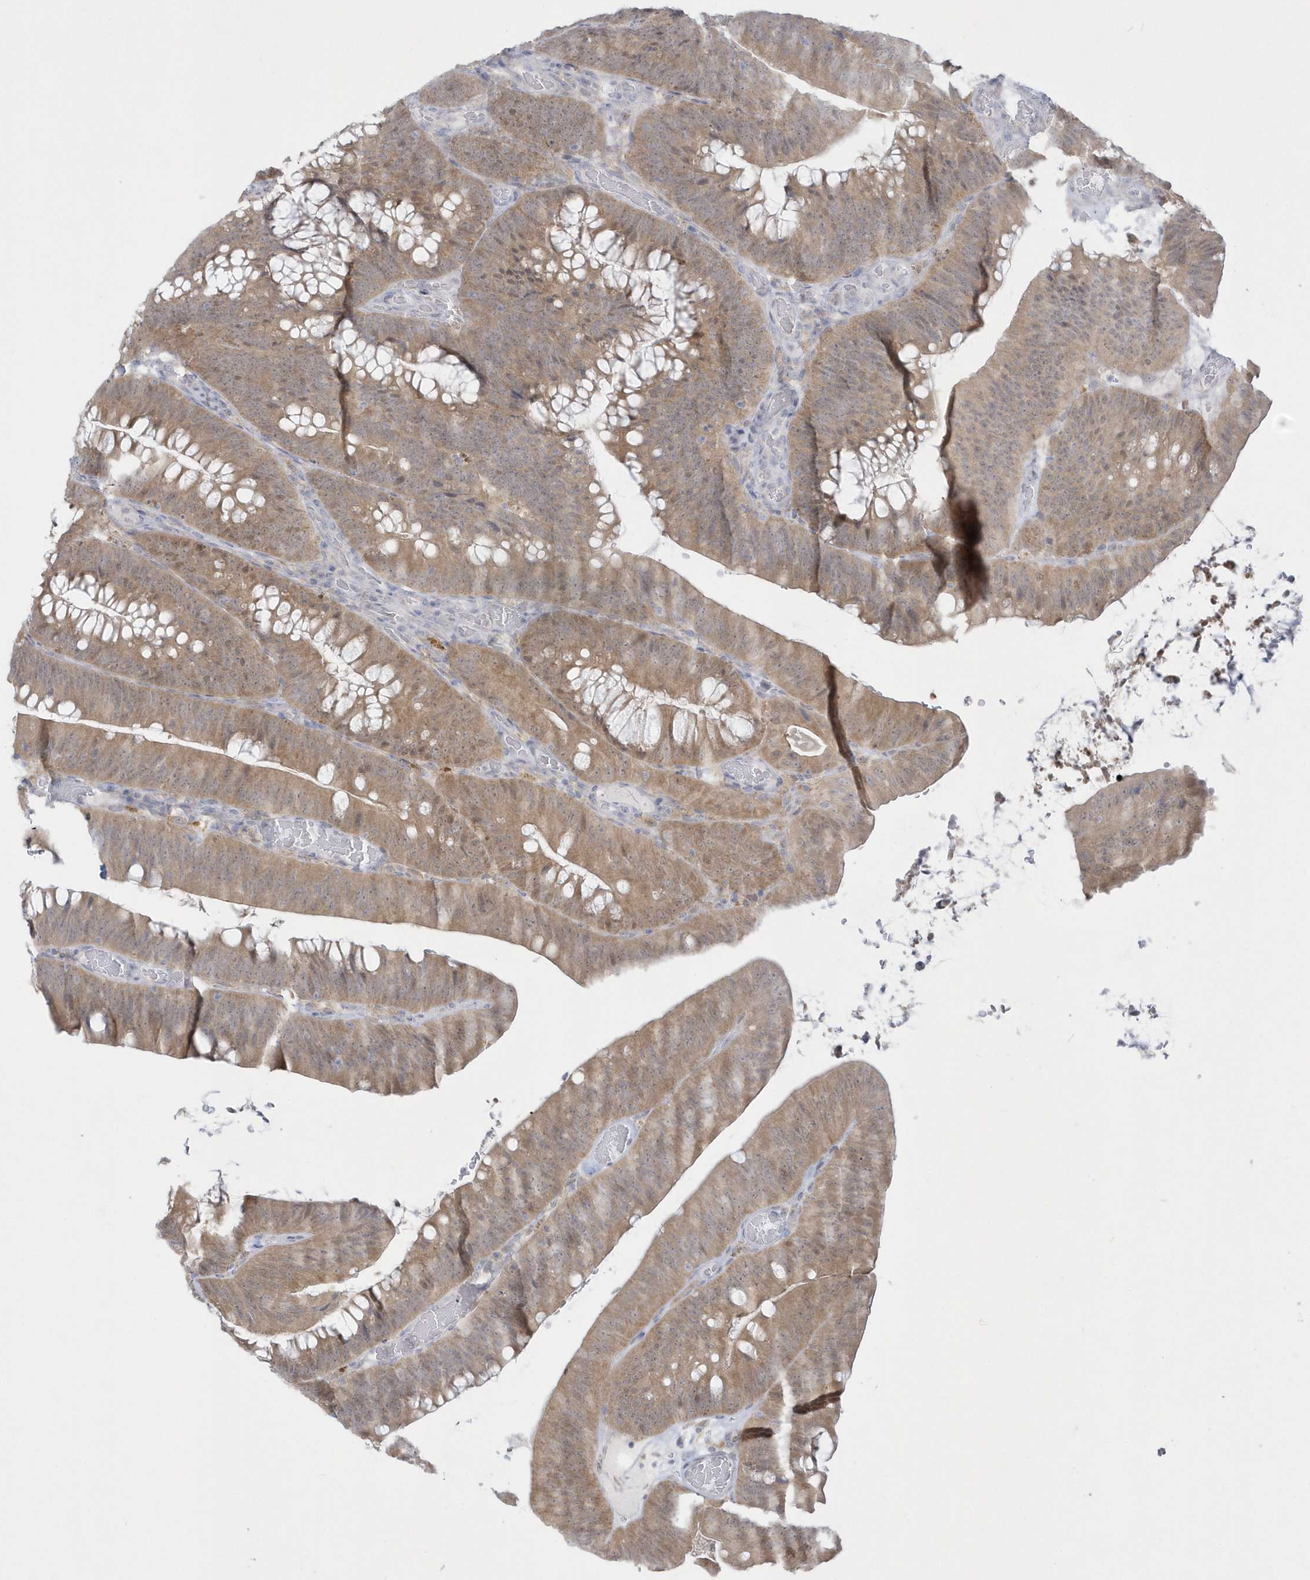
{"staining": {"intensity": "weak", "quantity": ">75%", "location": "cytoplasmic/membranous"}, "tissue": "colorectal cancer", "cell_type": "Tumor cells", "image_type": "cancer", "snomed": [{"axis": "morphology", "description": "Normal tissue, NOS"}, {"axis": "topography", "description": "Colon"}], "caption": "Immunohistochemistry micrograph of neoplastic tissue: colorectal cancer stained using immunohistochemistry (IHC) shows low levels of weak protein expression localized specifically in the cytoplasmic/membranous of tumor cells, appearing as a cytoplasmic/membranous brown color.", "gene": "PCBD1", "patient": {"sex": "female", "age": 82}}